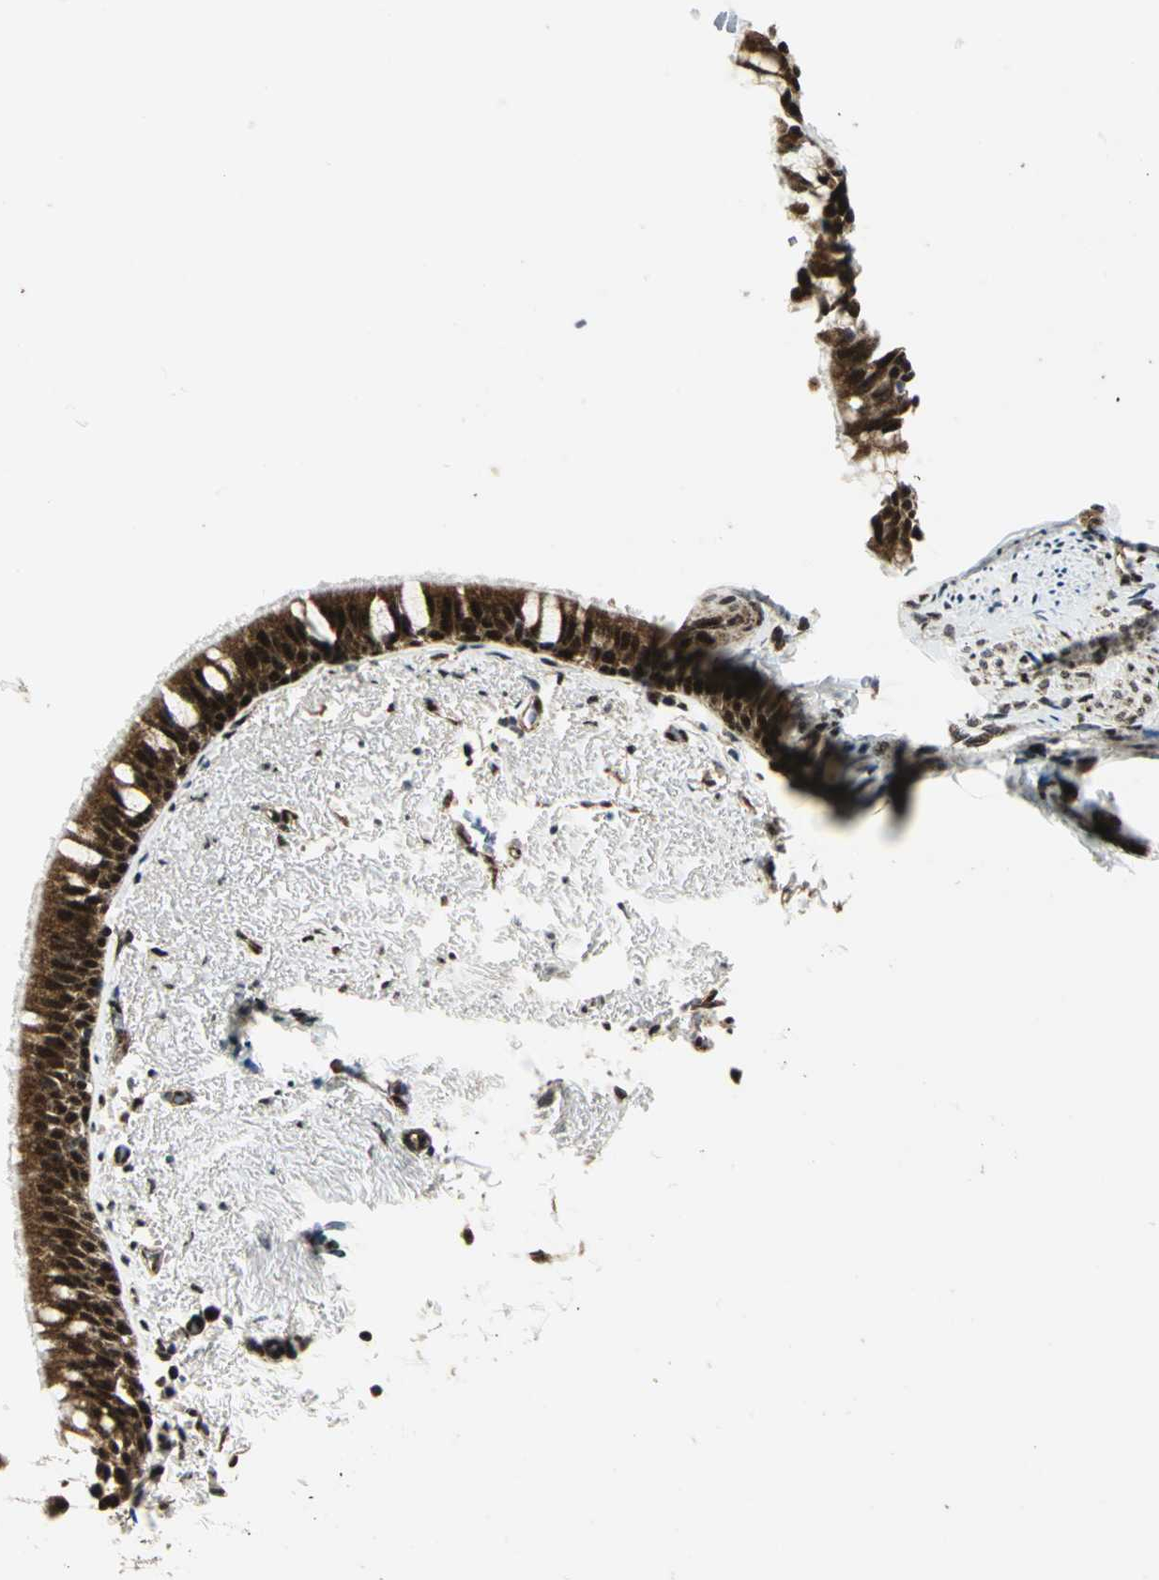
{"staining": {"intensity": "strong", "quantity": ">75%", "location": "cytoplasmic/membranous,nuclear"}, "tissue": "bronchus", "cell_type": "Respiratory epithelial cells", "image_type": "normal", "snomed": [{"axis": "morphology", "description": "Normal tissue, NOS"}, {"axis": "topography", "description": "Bronchus"}], "caption": "This photomicrograph reveals IHC staining of unremarkable bronchus, with high strong cytoplasmic/membranous,nuclear staining in approximately >75% of respiratory epithelial cells.", "gene": "COPS5", "patient": {"sex": "female", "age": 73}}